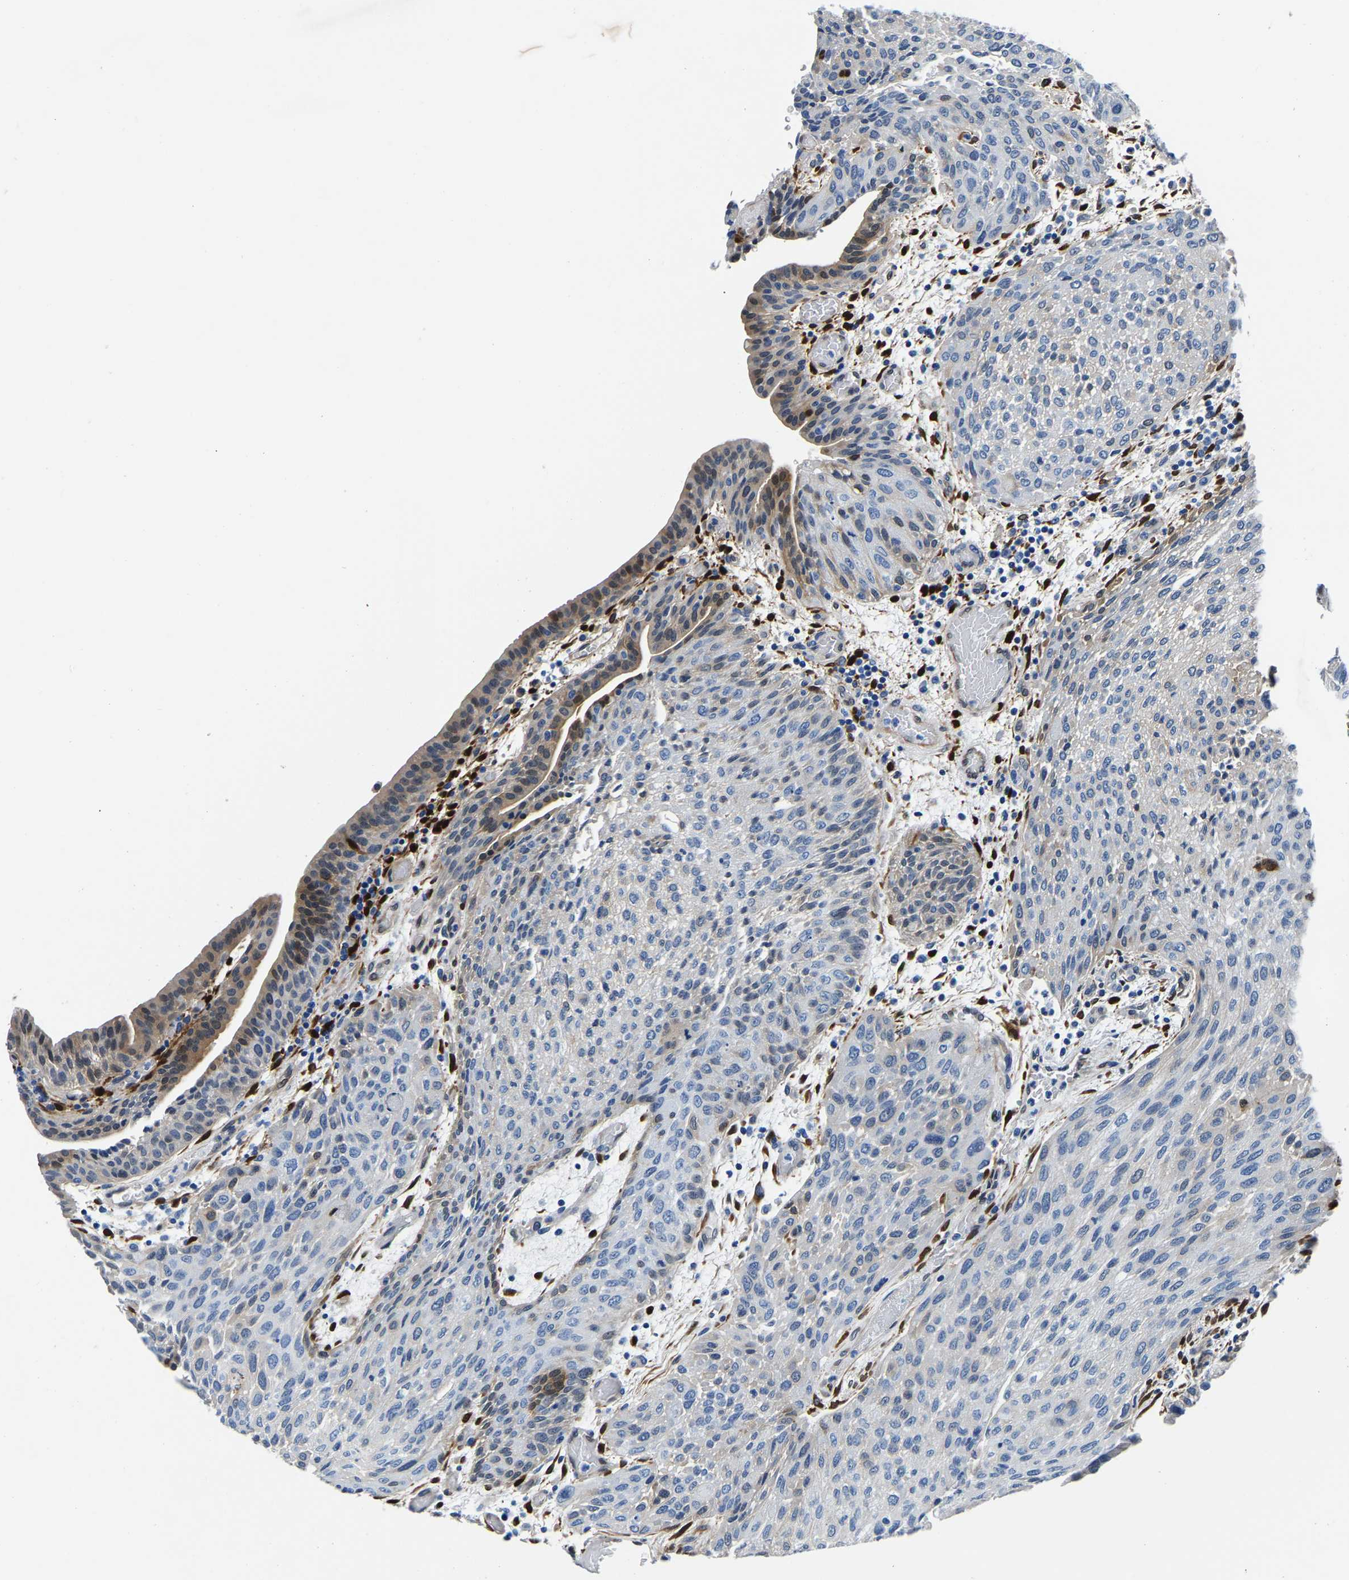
{"staining": {"intensity": "weak", "quantity": "<25%", "location": "cytoplasmic/membranous"}, "tissue": "urothelial cancer", "cell_type": "Tumor cells", "image_type": "cancer", "snomed": [{"axis": "morphology", "description": "Urothelial carcinoma, Low grade"}, {"axis": "morphology", "description": "Urothelial carcinoma, High grade"}, {"axis": "topography", "description": "Urinary bladder"}], "caption": "Urothelial carcinoma (low-grade) was stained to show a protein in brown. There is no significant positivity in tumor cells. (Immunohistochemistry (ihc), brightfield microscopy, high magnification).", "gene": "S100A13", "patient": {"sex": "male", "age": 35}}